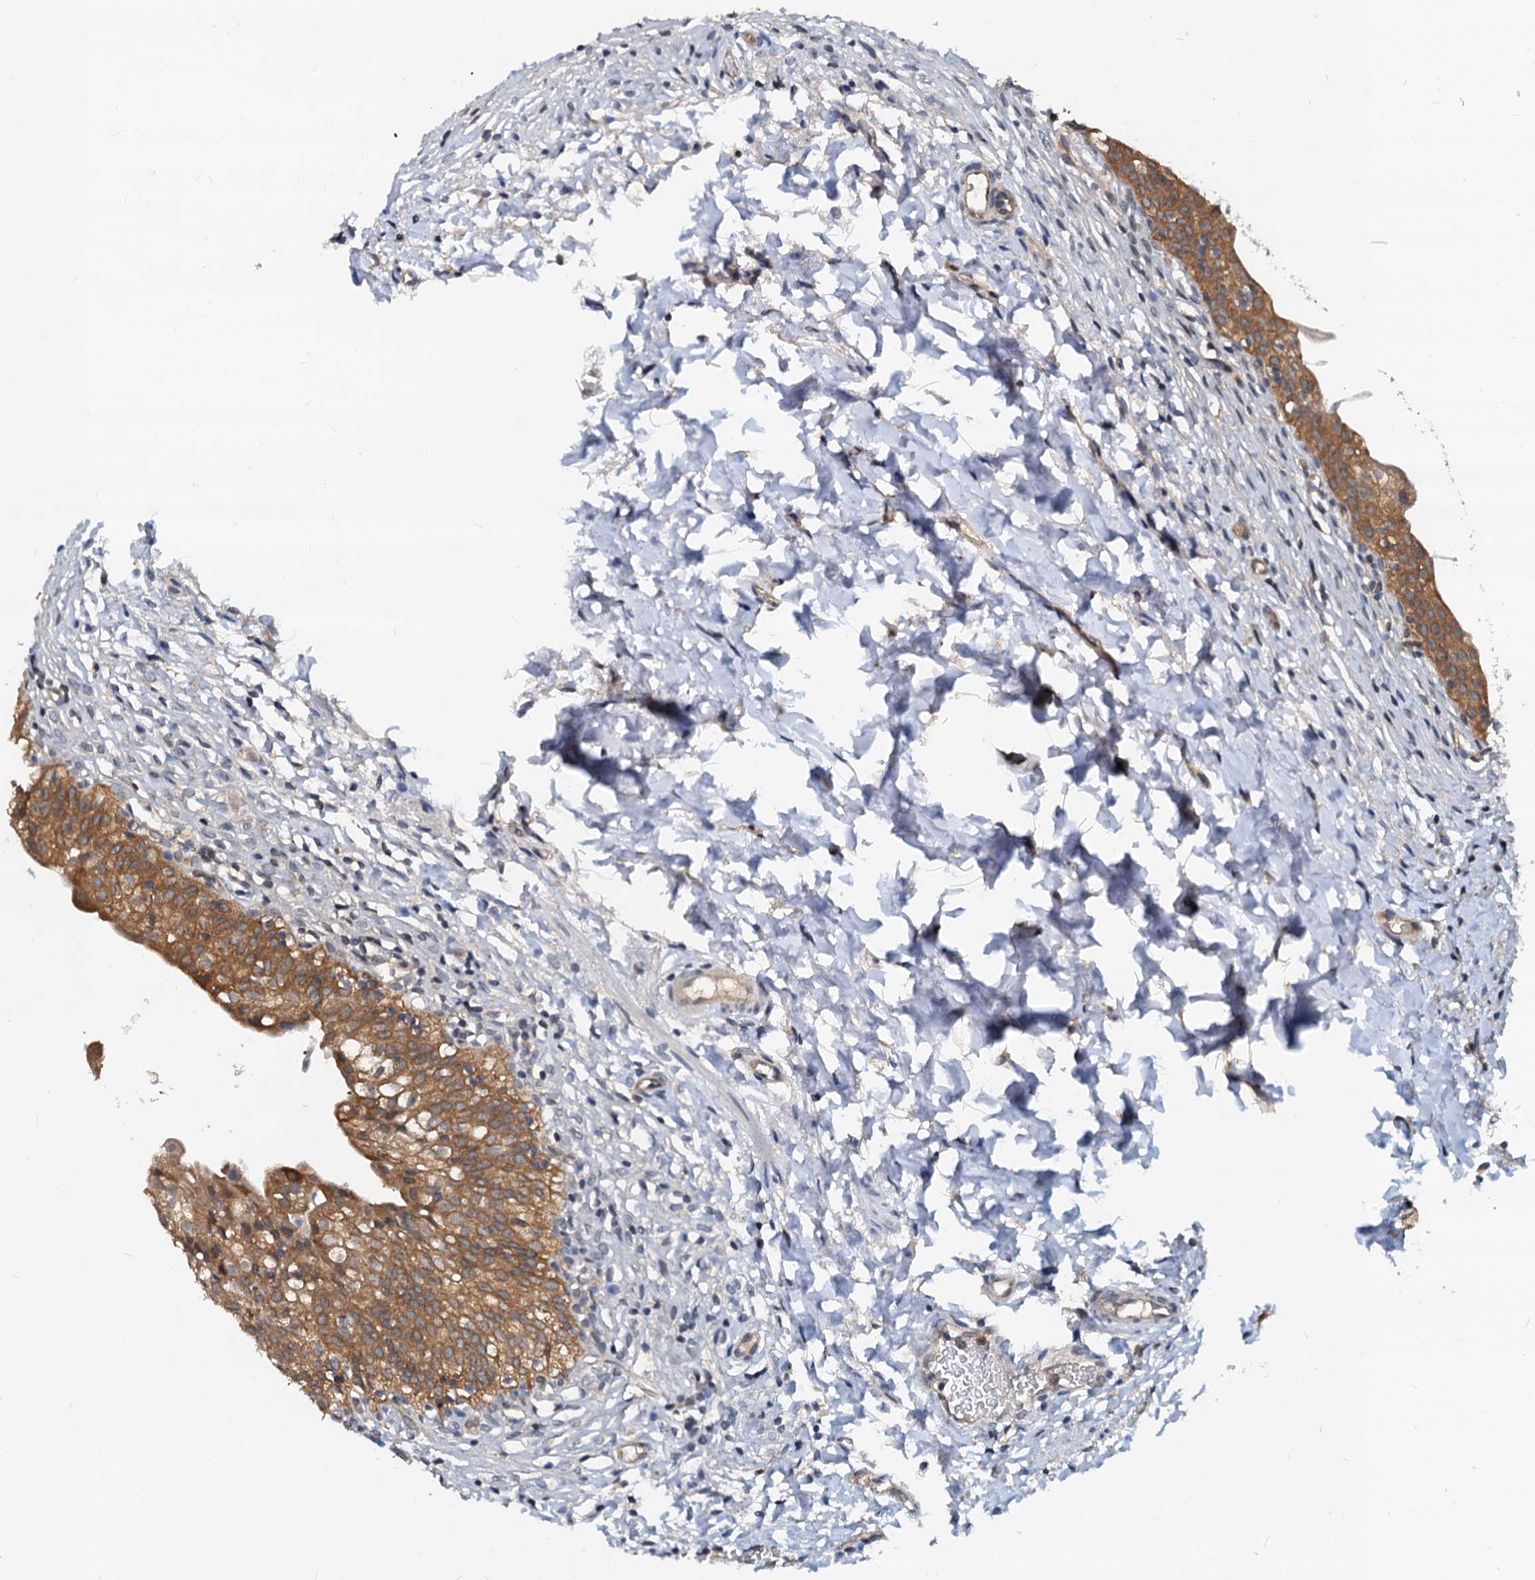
{"staining": {"intensity": "moderate", "quantity": ">75%", "location": "cytoplasmic/membranous"}, "tissue": "urinary bladder", "cell_type": "Urothelial cells", "image_type": "normal", "snomed": [{"axis": "morphology", "description": "Normal tissue, NOS"}, {"axis": "topography", "description": "Urinary bladder"}], "caption": "This micrograph demonstrates immunohistochemistry staining of benign human urinary bladder, with medium moderate cytoplasmic/membranous expression in approximately >75% of urothelial cells.", "gene": "PTGES3", "patient": {"sex": "male", "age": 55}}